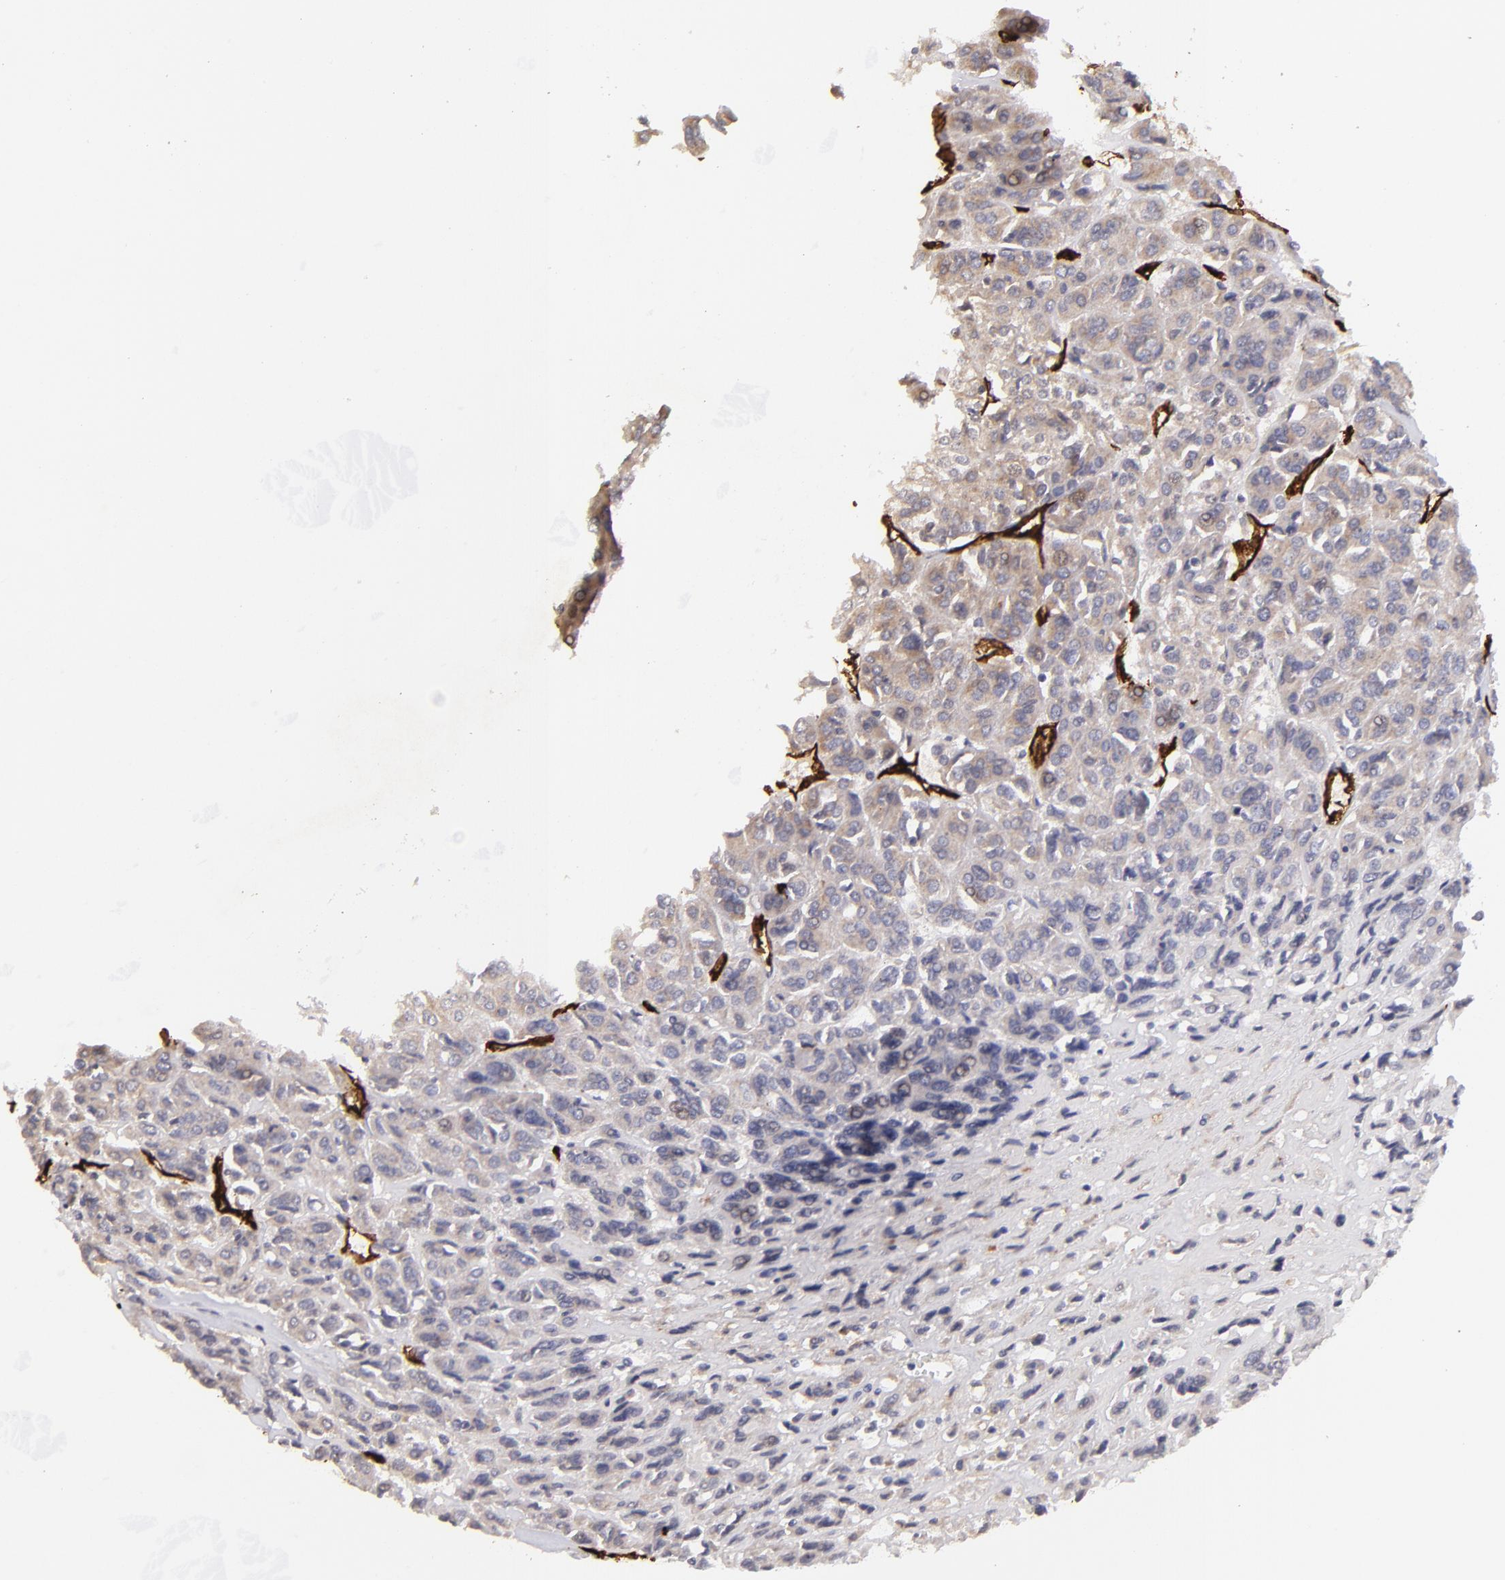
{"staining": {"intensity": "negative", "quantity": "none", "location": "none"}, "tissue": "thyroid cancer", "cell_type": "Tumor cells", "image_type": "cancer", "snomed": [{"axis": "morphology", "description": "Follicular adenoma carcinoma, NOS"}, {"axis": "topography", "description": "Thyroid gland"}], "caption": "Tumor cells show no significant staining in thyroid cancer.", "gene": "DYSF", "patient": {"sex": "female", "age": 71}}